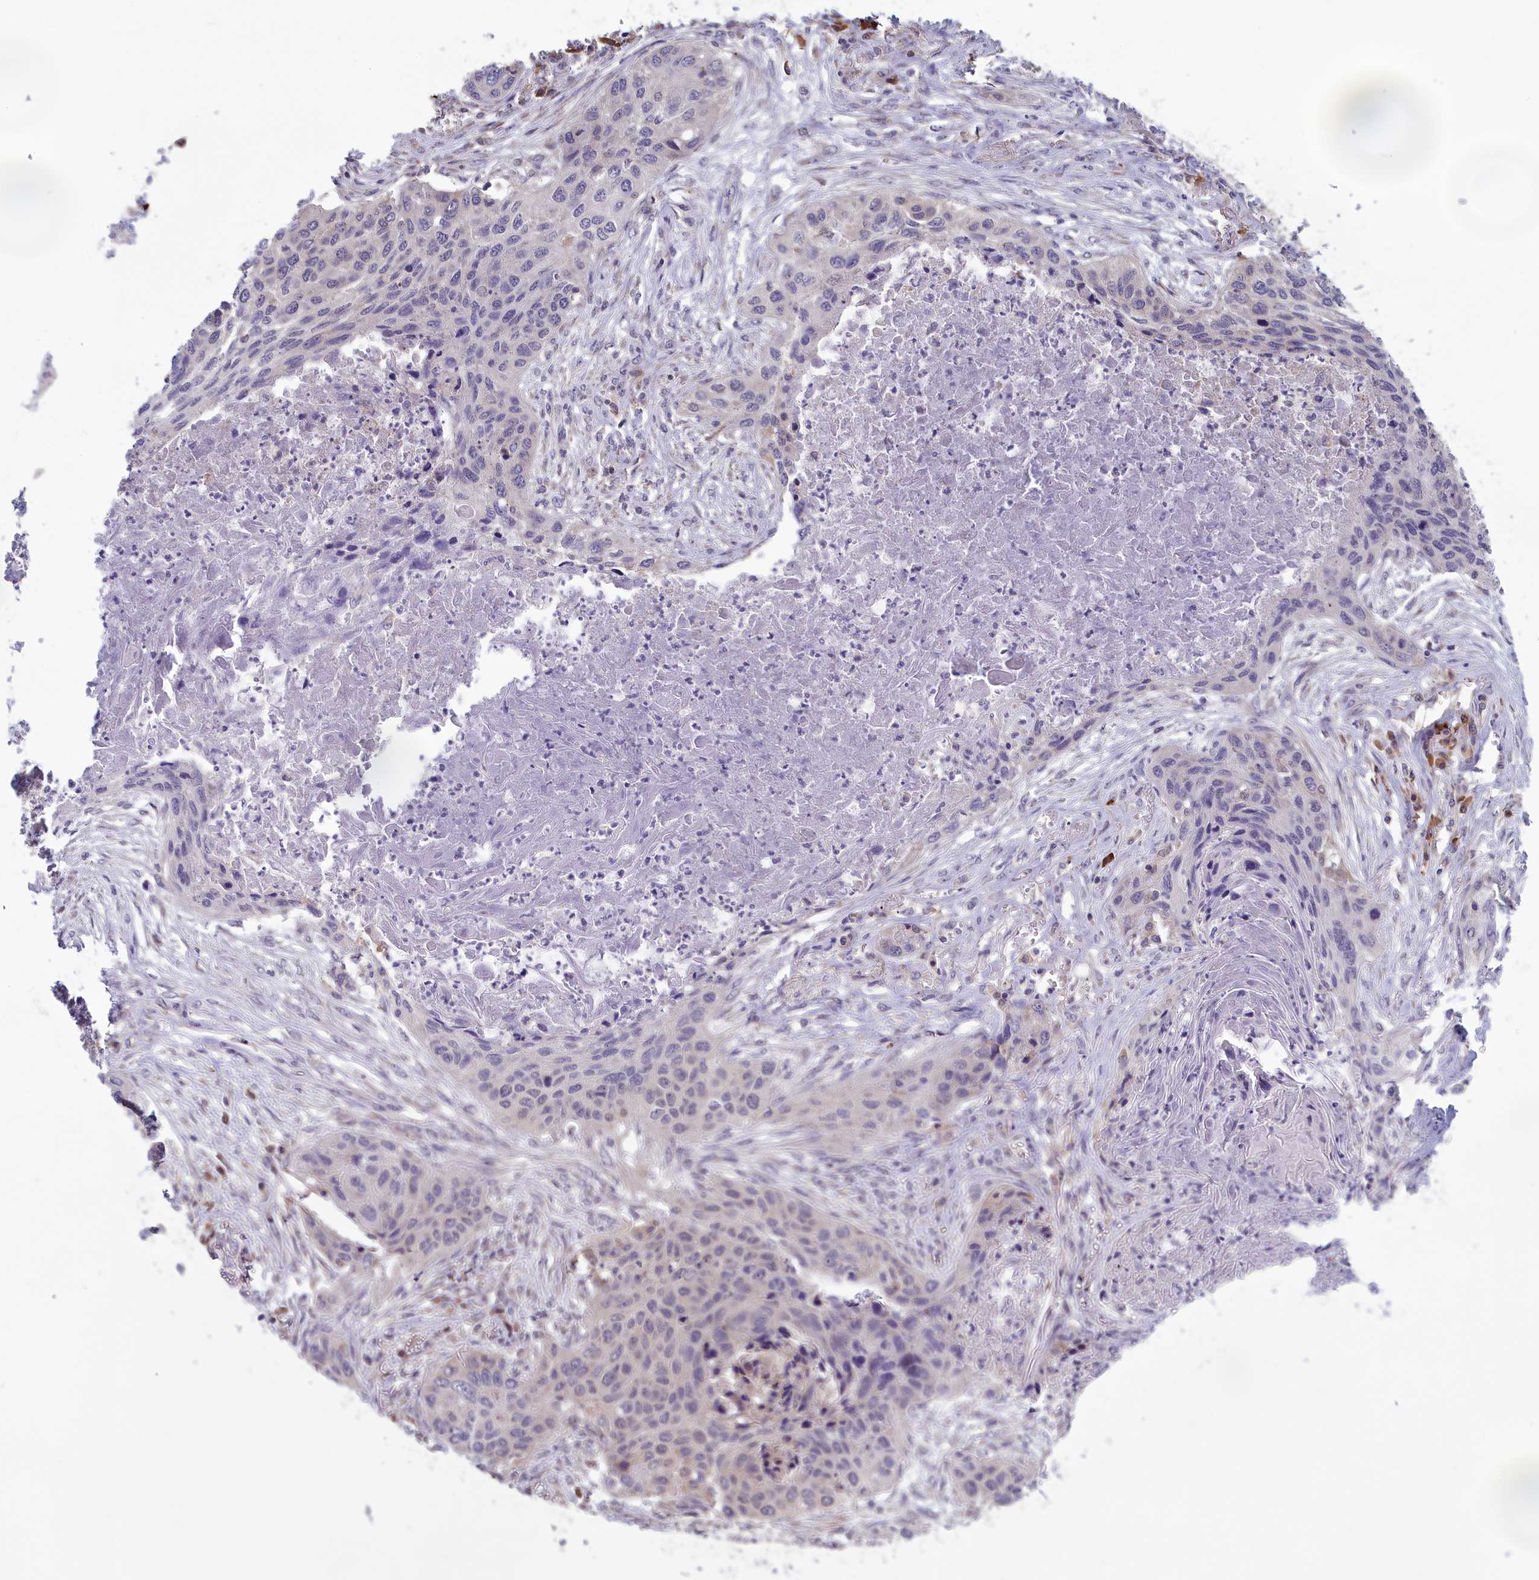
{"staining": {"intensity": "negative", "quantity": "none", "location": "none"}, "tissue": "lung cancer", "cell_type": "Tumor cells", "image_type": "cancer", "snomed": [{"axis": "morphology", "description": "Squamous cell carcinoma, NOS"}, {"axis": "topography", "description": "Lung"}], "caption": "A histopathology image of human lung squamous cell carcinoma is negative for staining in tumor cells.", "gene": "MRI1", "patient": {"sex": "female", "age": 63}}